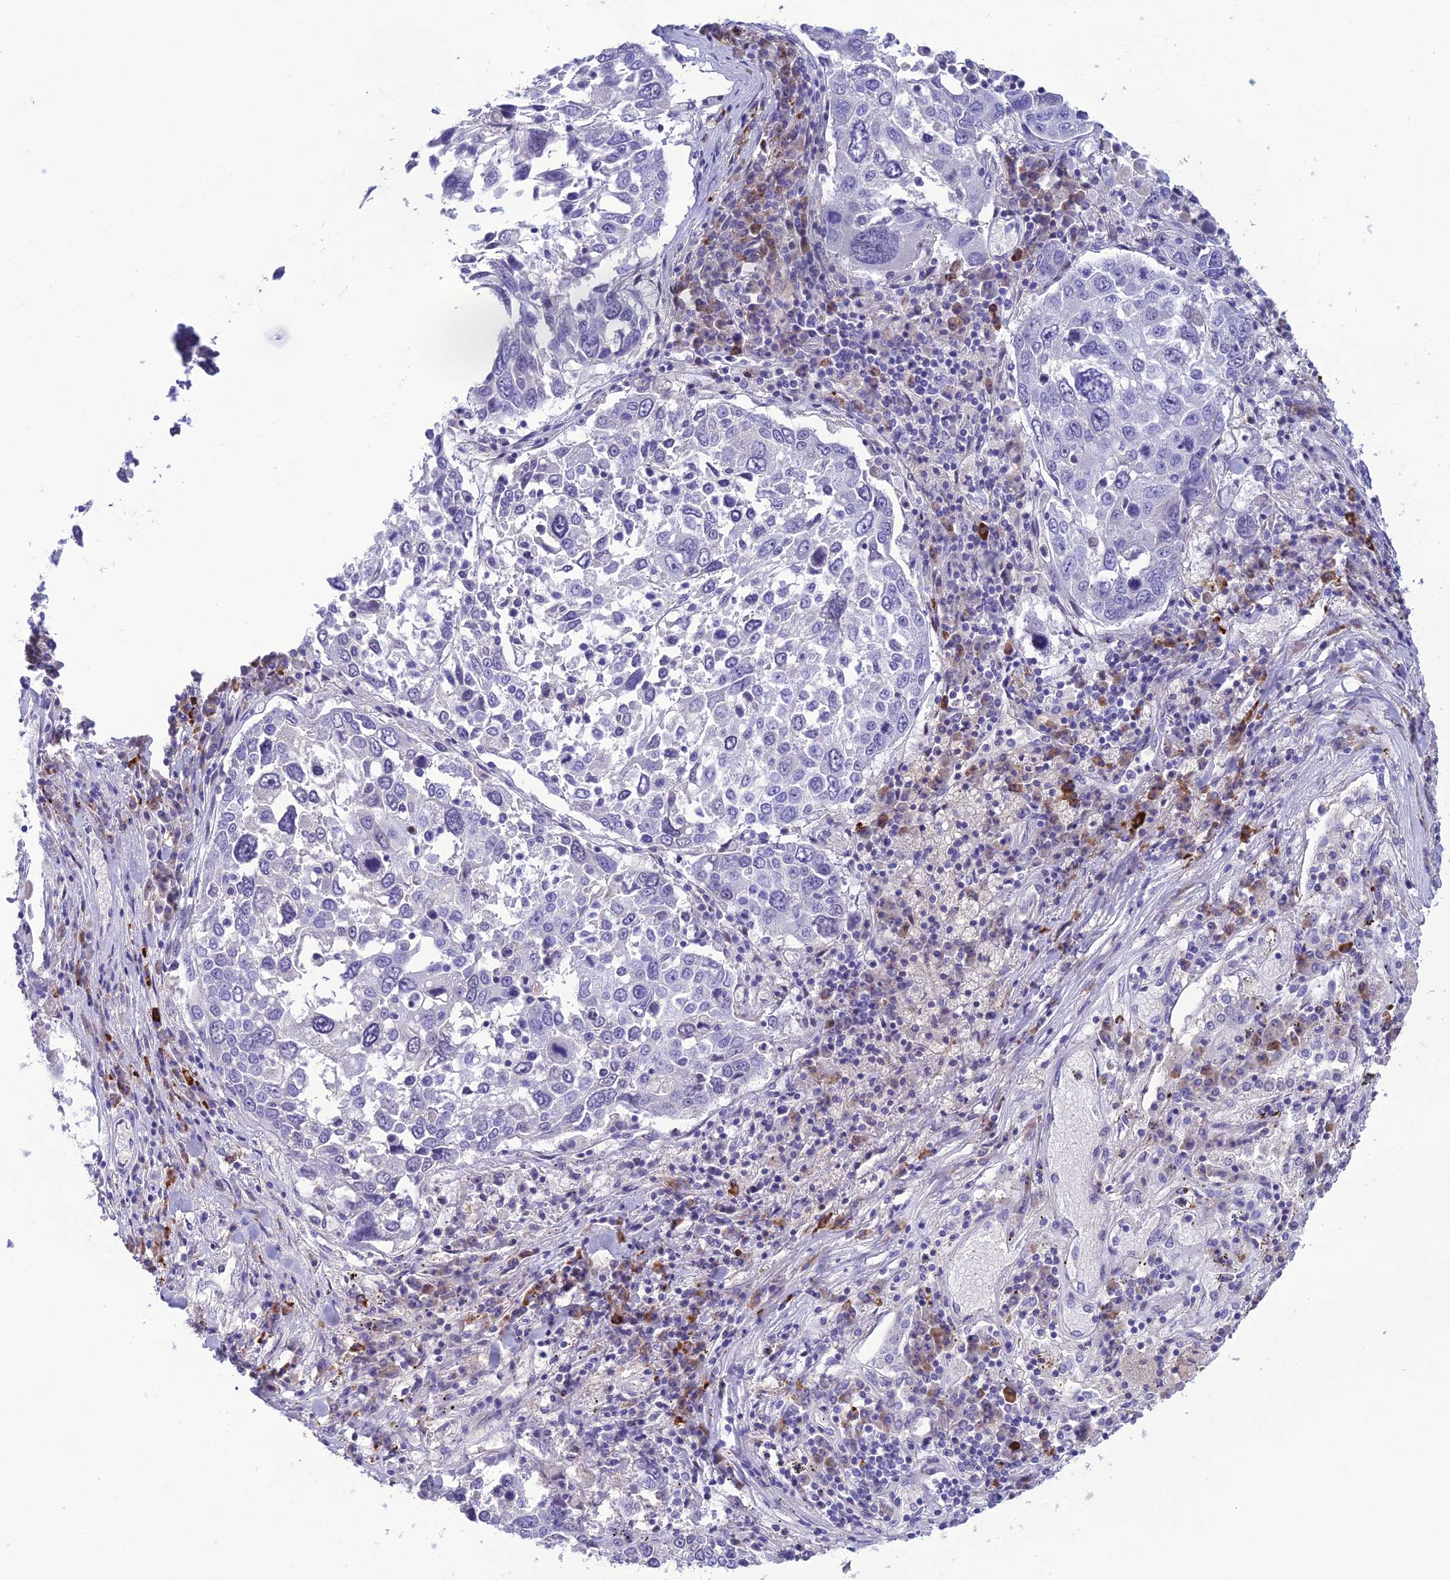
{"staining": {"intensity": "negative", "quantity": "none", "location": "none"}, "tissue": "lung cancer", "cell_type": "Tumor cells", "image_type": "cancer", "snomed": [{"axis": "morphology", "description": "Squamous cell carcinoma, NOS"}, {"axis": "topography", "description": "Lung"}], "caption": "This image is of lung squamous cell carcinoma stained with immunohistochemistry to label a protein in brown with the nuclei are counter-stained blue. There is no expression in tumor cells. (Brightfield microscopy of DAB (3,3'-diaminobenzidine) IHC at high magnification).", "gene": "CRB2", "patient": {"sex": "male", "age": 65}}